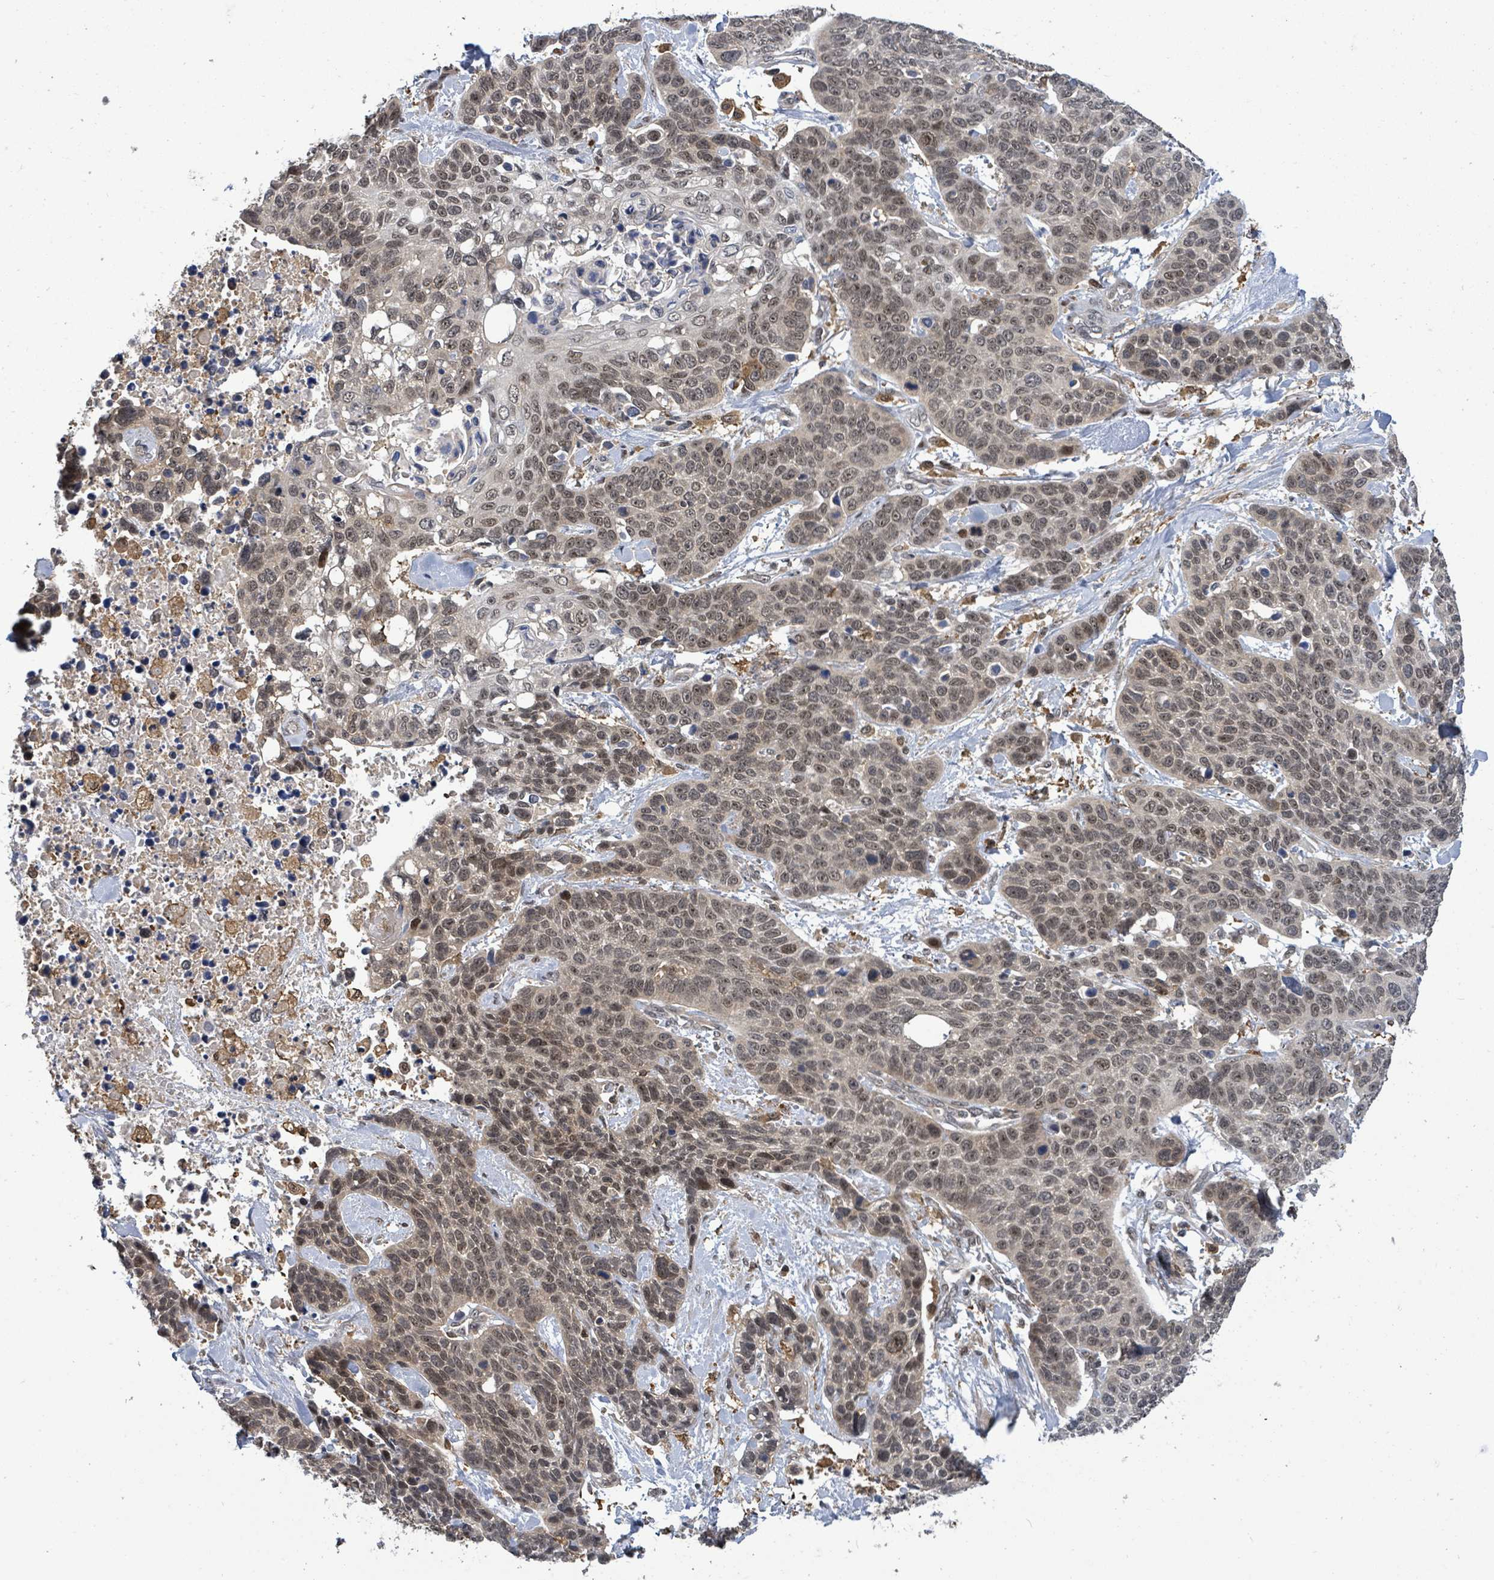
{"staining": {"intensity": "moderate", "quantity": ">75%", "location": "nuclear"}, "tissue": "lung cancer", "cell_type": "Tumor cells", "image_type": "cancer", "snomed": [{"axis": "morphology", "description": "Squamous cell carcinoma, NOS"}, {"axis": "topography", "description": "Lung"}], "caption": "Immunohistochemical staining of human squamous cell carcinoma (lung) displays medium levels of moderate nuclear positivity in about >75% of tumor cells.", "gene": "FBXO6", "patient": {"sex": "male", "age": 62}}